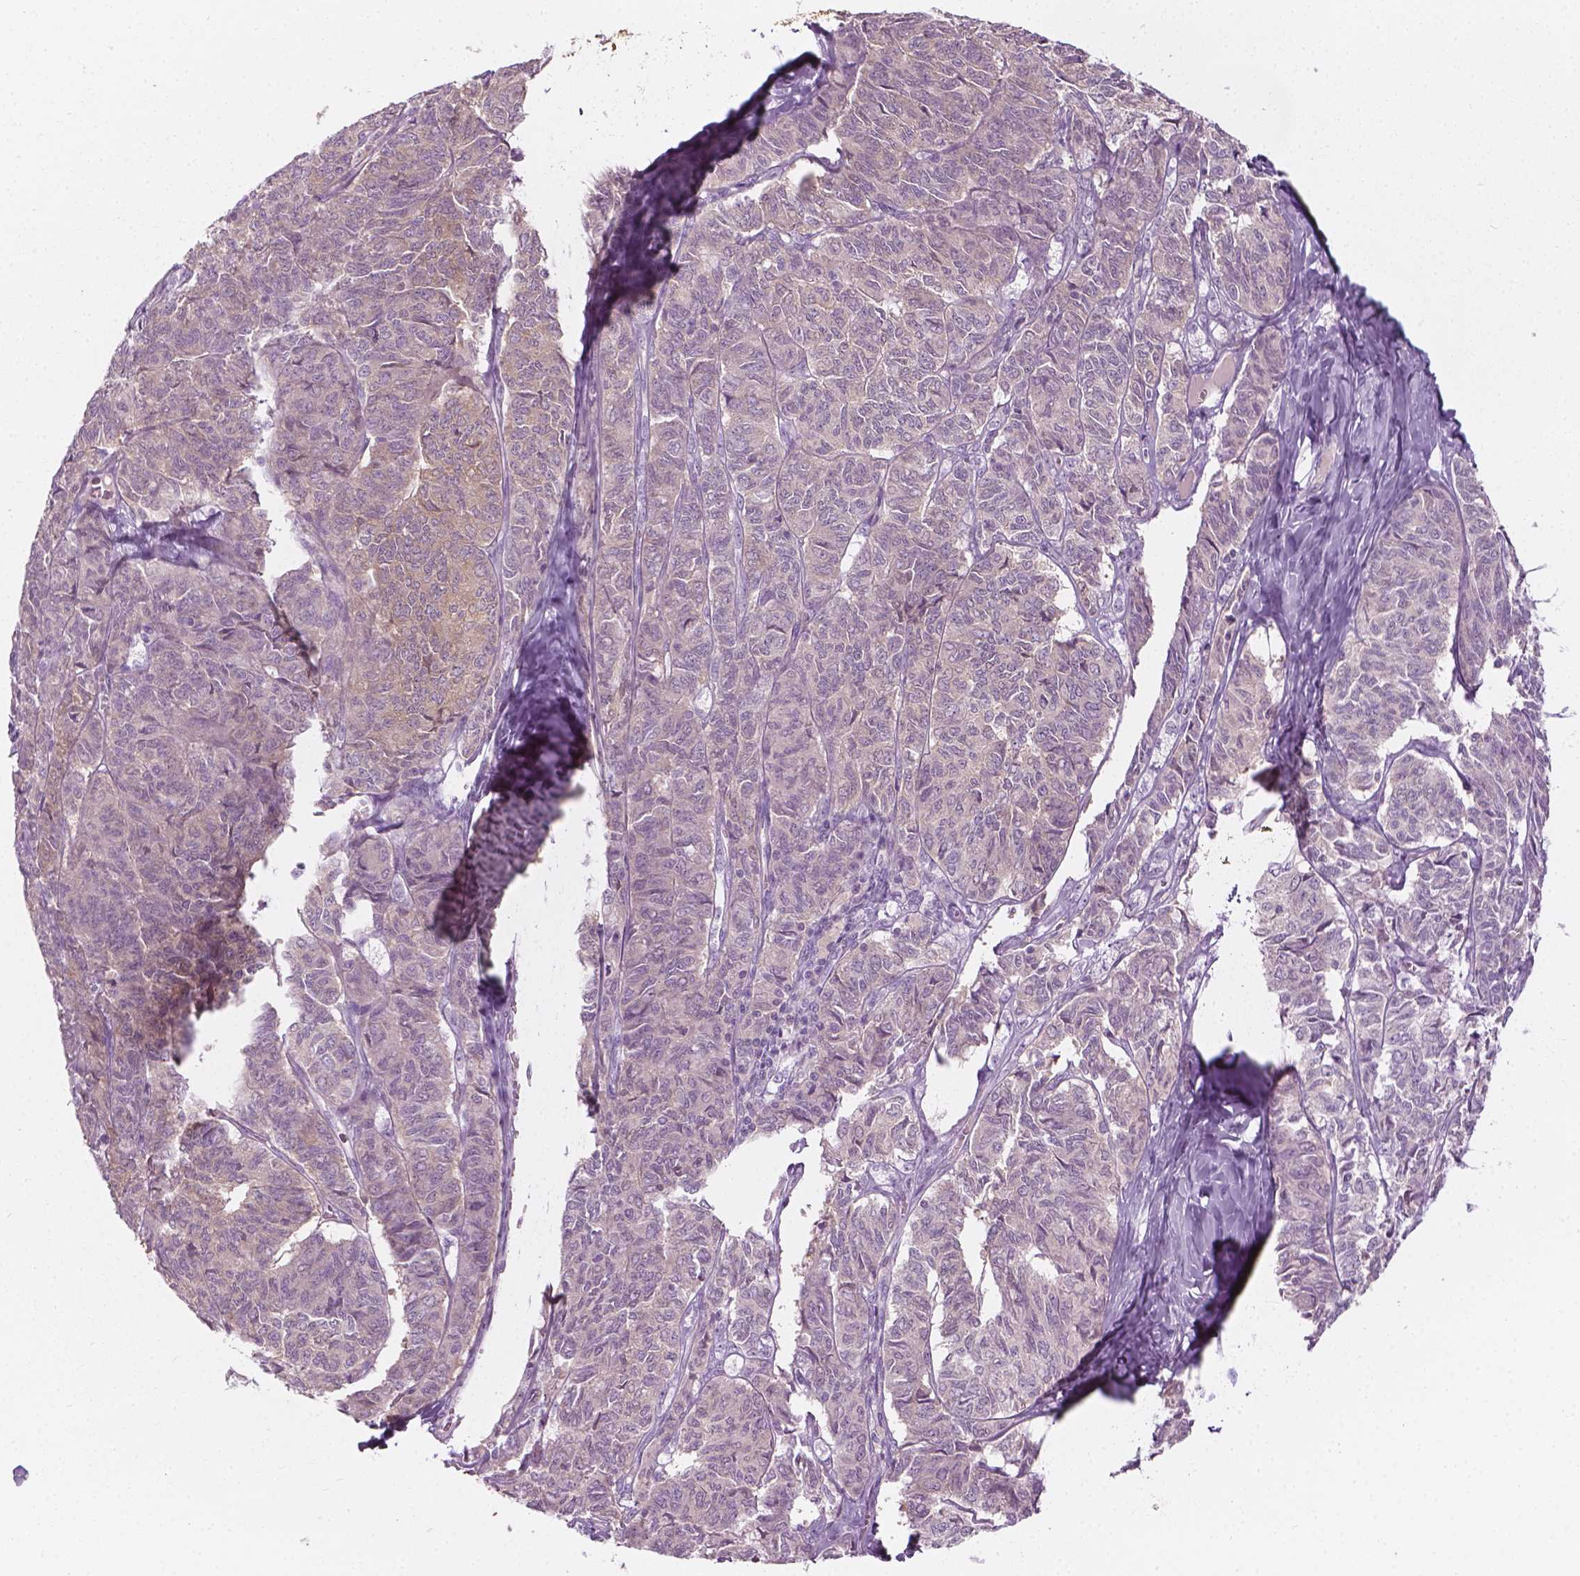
{"staining": {"intensity": "negative", "quantity": "none", "location": "none"}, "tissue": "ovarian cancer", "cell_type": "Tumor cells", "image_type": "cancer", "snomed": [{"axis": "morphology", "description": "Carcinoma, endometroid"}, {"axis": "topography", "description": "Ovary"}], "caption": "Micrograph shows no protein expression in tumor cells of ovarian endometroid carcinoma tissue.", "gene": "SHMT1", "patient": {"sex": "female", "age": 80}}